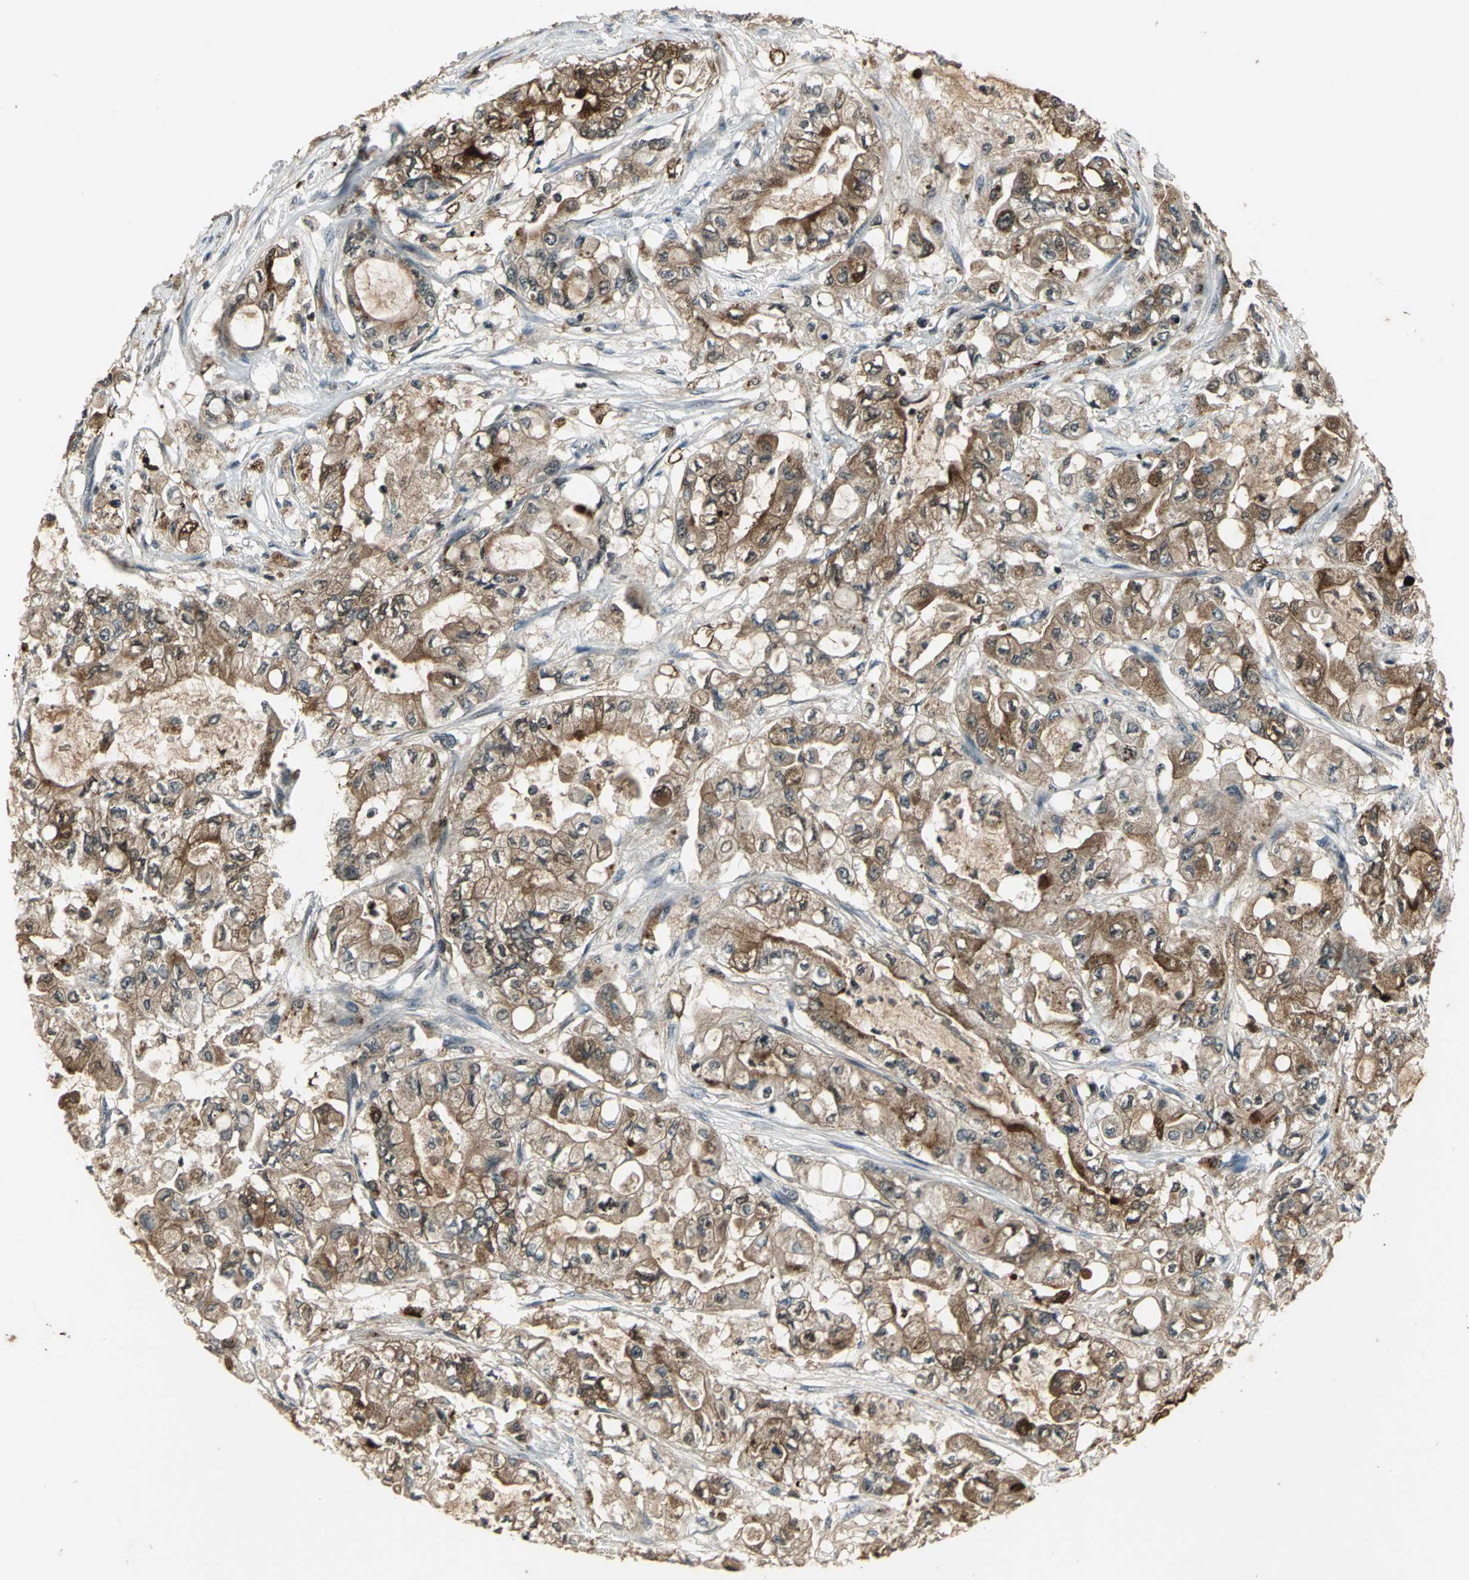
{"staining": {"intensity": "moderate", "quantity": ">75%", "location": "cytoplasmic/membranous,nuclear"}, "tissue": "pancreatic cancer", "cell_type": "Tumor cells", "image_type": "cancer", "snomed": [{"axis": "morphology", "description": "Adenocarcinoma, NOS"}, {"axis": "topography", "description": "Pancreas"}], "caption": "Protein analysis of pancreatic cancer (adenocarcinoma) tissue shows moderate cytoplasmic/membranous and nuclear positivity in about >75% of tumor cells.", "gene": "LGALS3", "patient": {"sex": "male", "age": 79}}